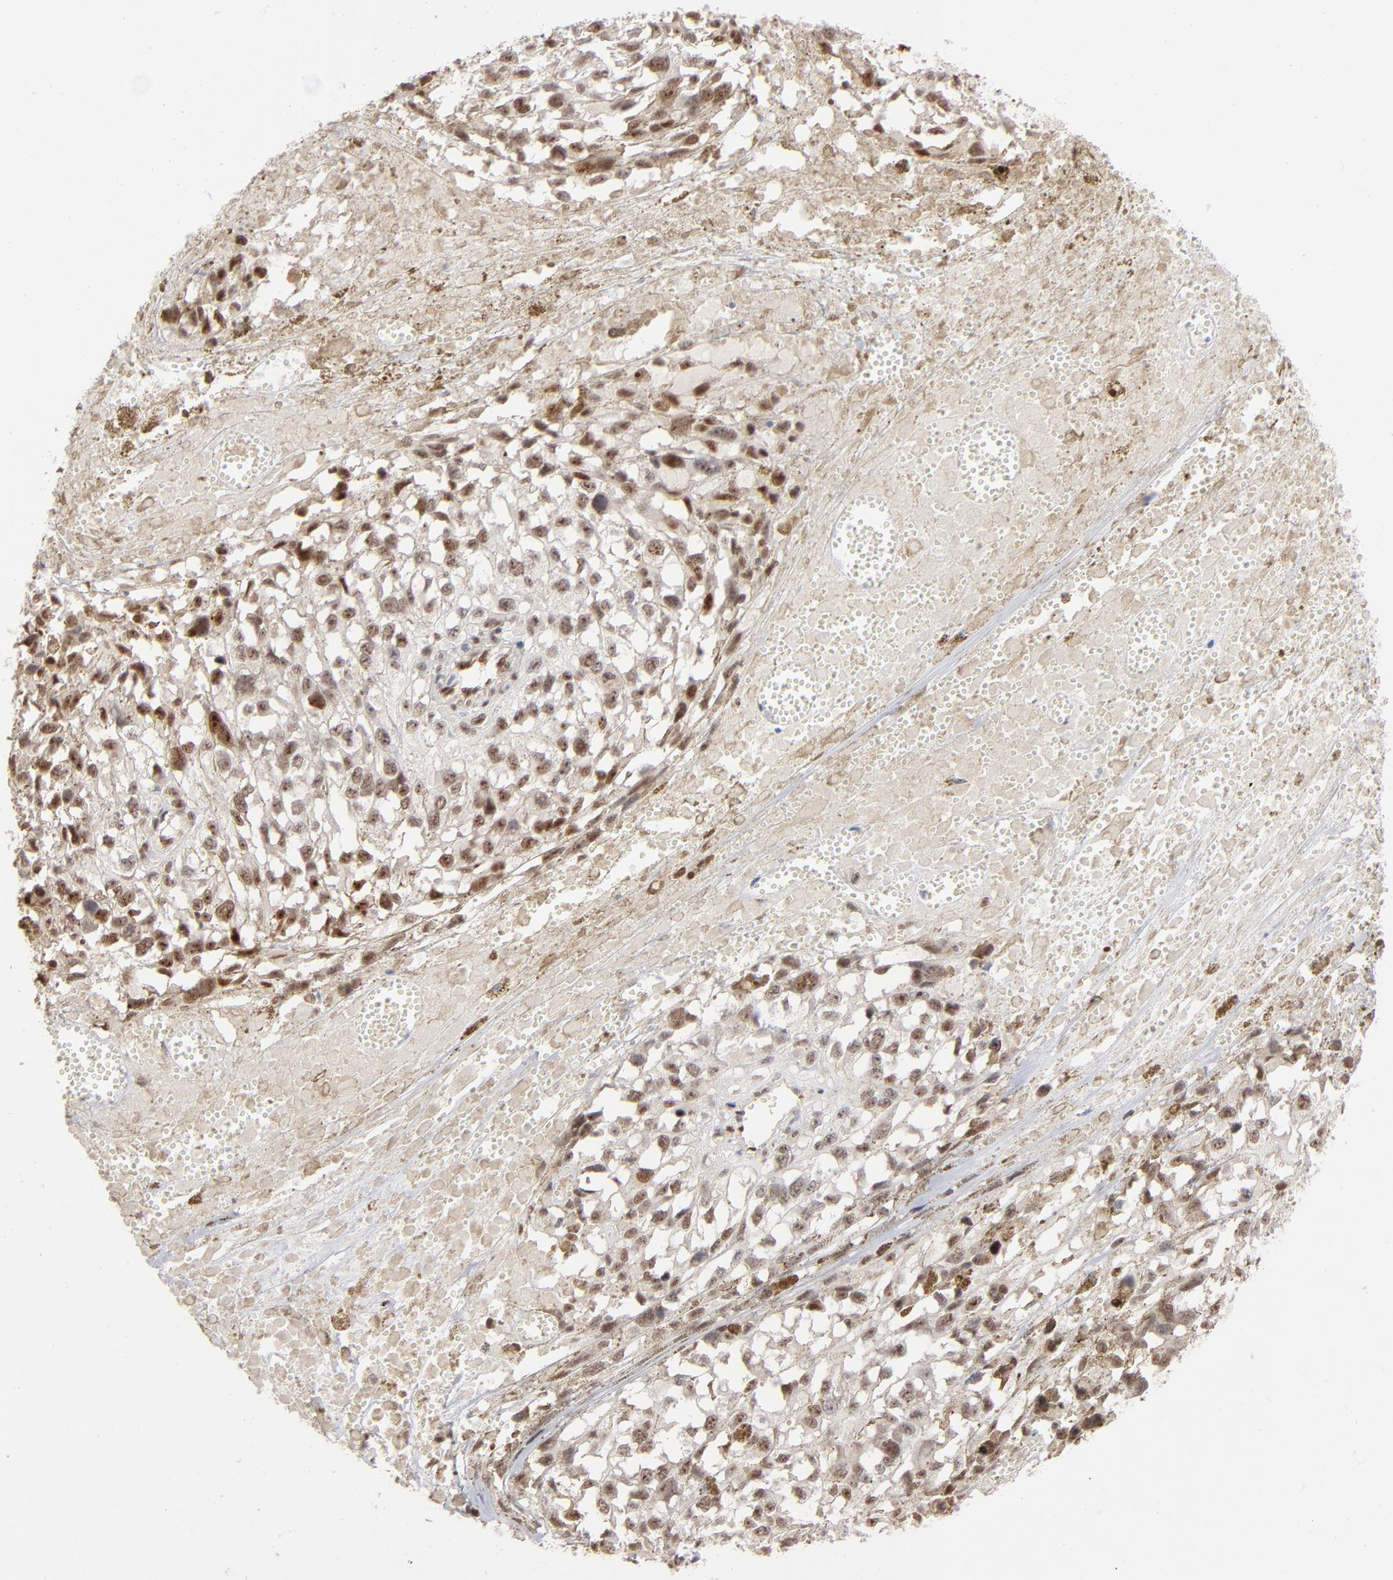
{"staining": {"intensity": "moderate", "quantity": "25%-75%", "location": "nuclear"}, "tissue": "melanoma", "cell_type": "Tumor cells", "image_type": "cancer", "snomed": [{"axis": "morphology", "description": "Malignant melanoma, Metastatic site"}, {"axis": "topography", "description": "Lymph node"}], "caption": "This is an image of immunohistochemistry (IHC) staining of malignant melanoma (metastatic site), which shows moderate staining in the nuclear of tumor cells.", "gene": "NFIB", "patient": {"sex": "male", "age": 59}}